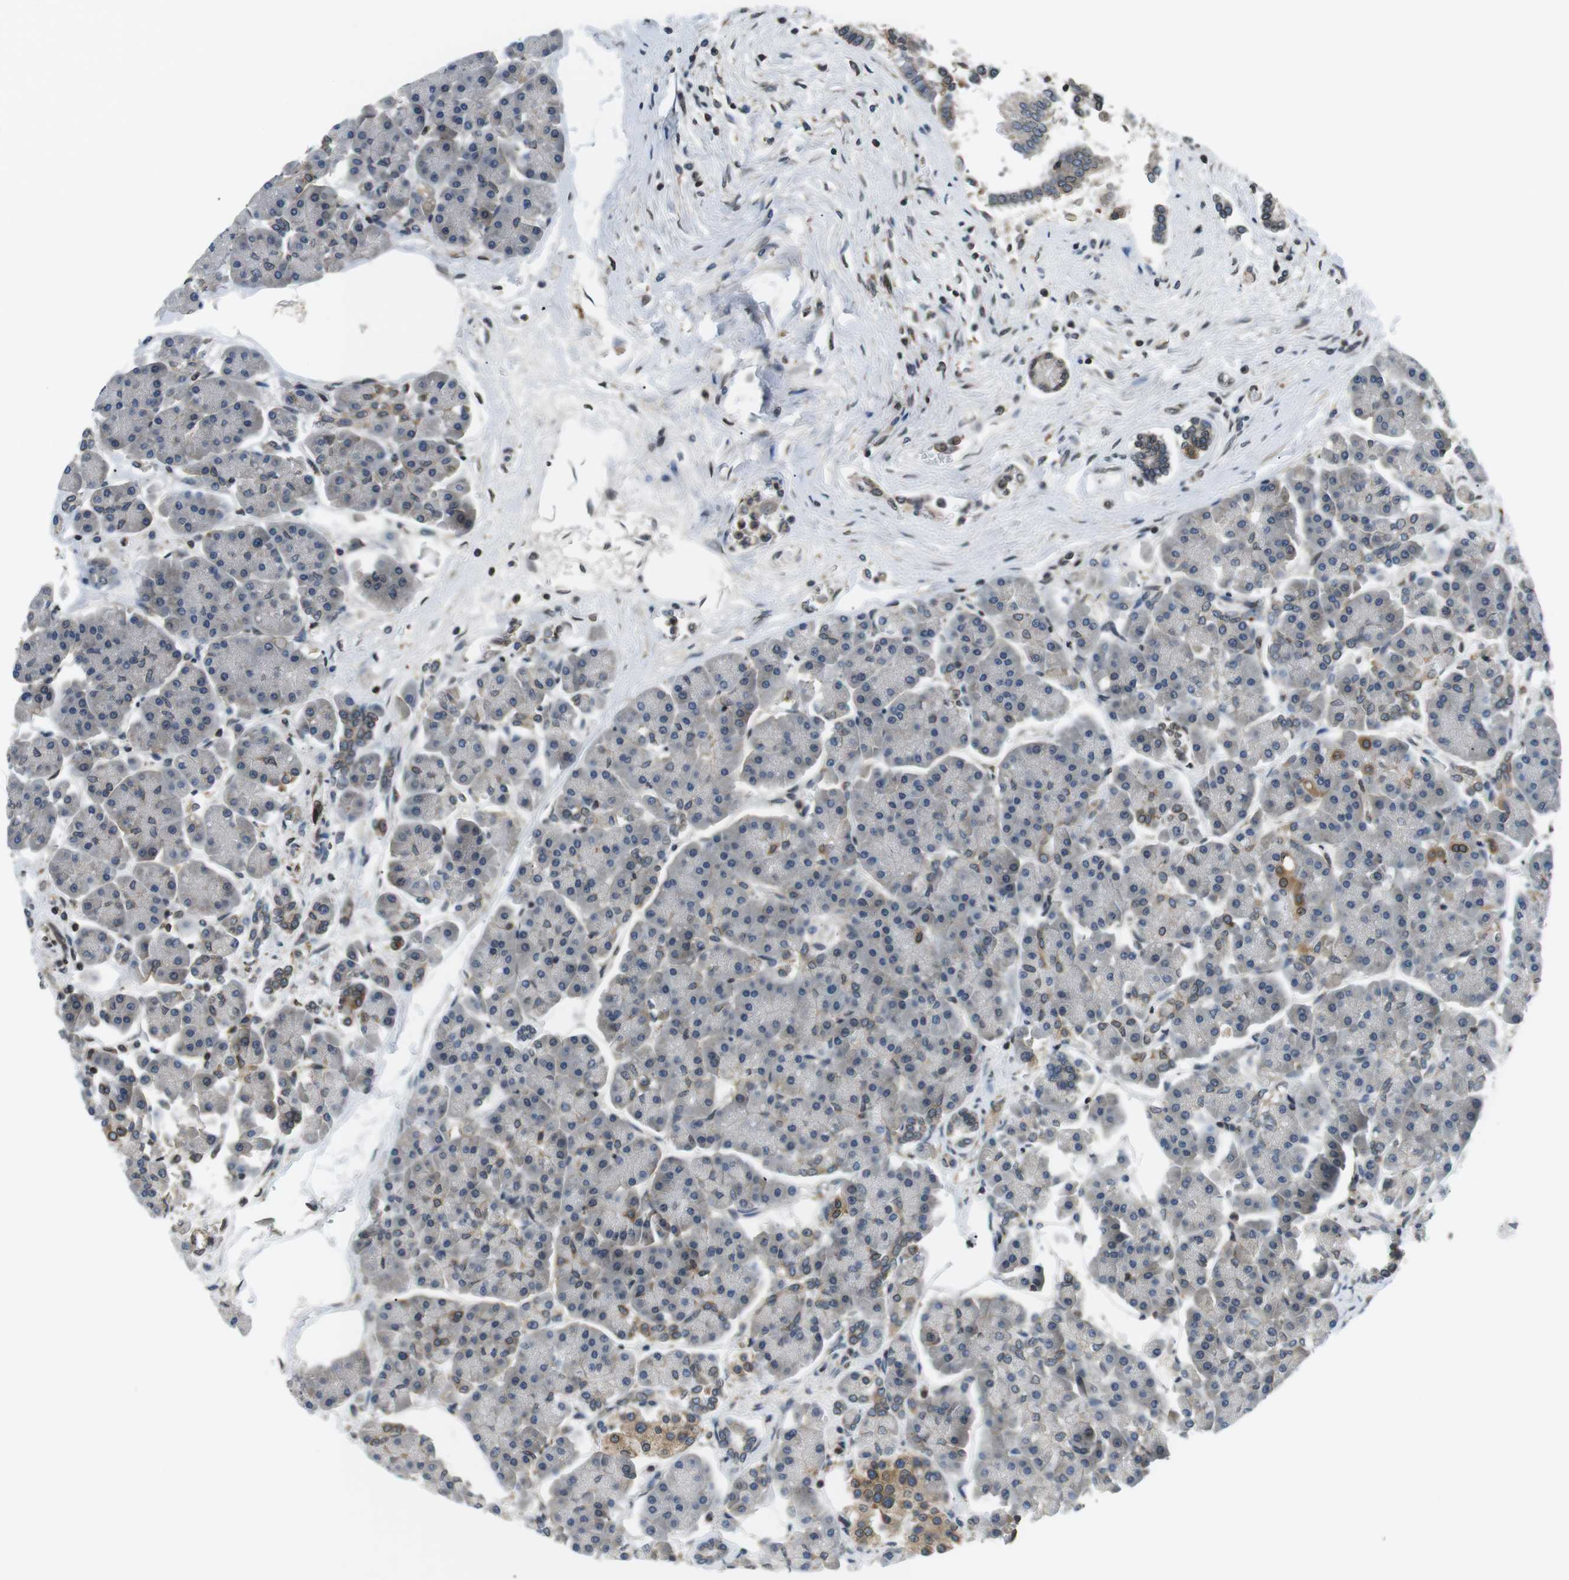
{"staining": {"intensity": "weak", "quantity": "25%-75%", "location": "cytoplasmic/membranous"}, "tissue": "pancreas", "cell_type": "Exocrine glandular cells", "image_type": "normal", "snomed": [{"axis": "morphology", "description": "Normal tissue, NOS"}, {"axis": "topography", "description": "Pancreas"}], "caption": "Brown immunohistochemical staining in unremarkable human pancreas reveals weak cytoplasmic/membranous staining in about 25%-75% of exocrine glandular cells. The staining was performed using DAB to visualize the protein expression in brown, while the nuclei were stained in blue with hematoxylin (Magnification: 20x).", "gene": "TMX4", "patient": {"sex": "female", "age": 70}}